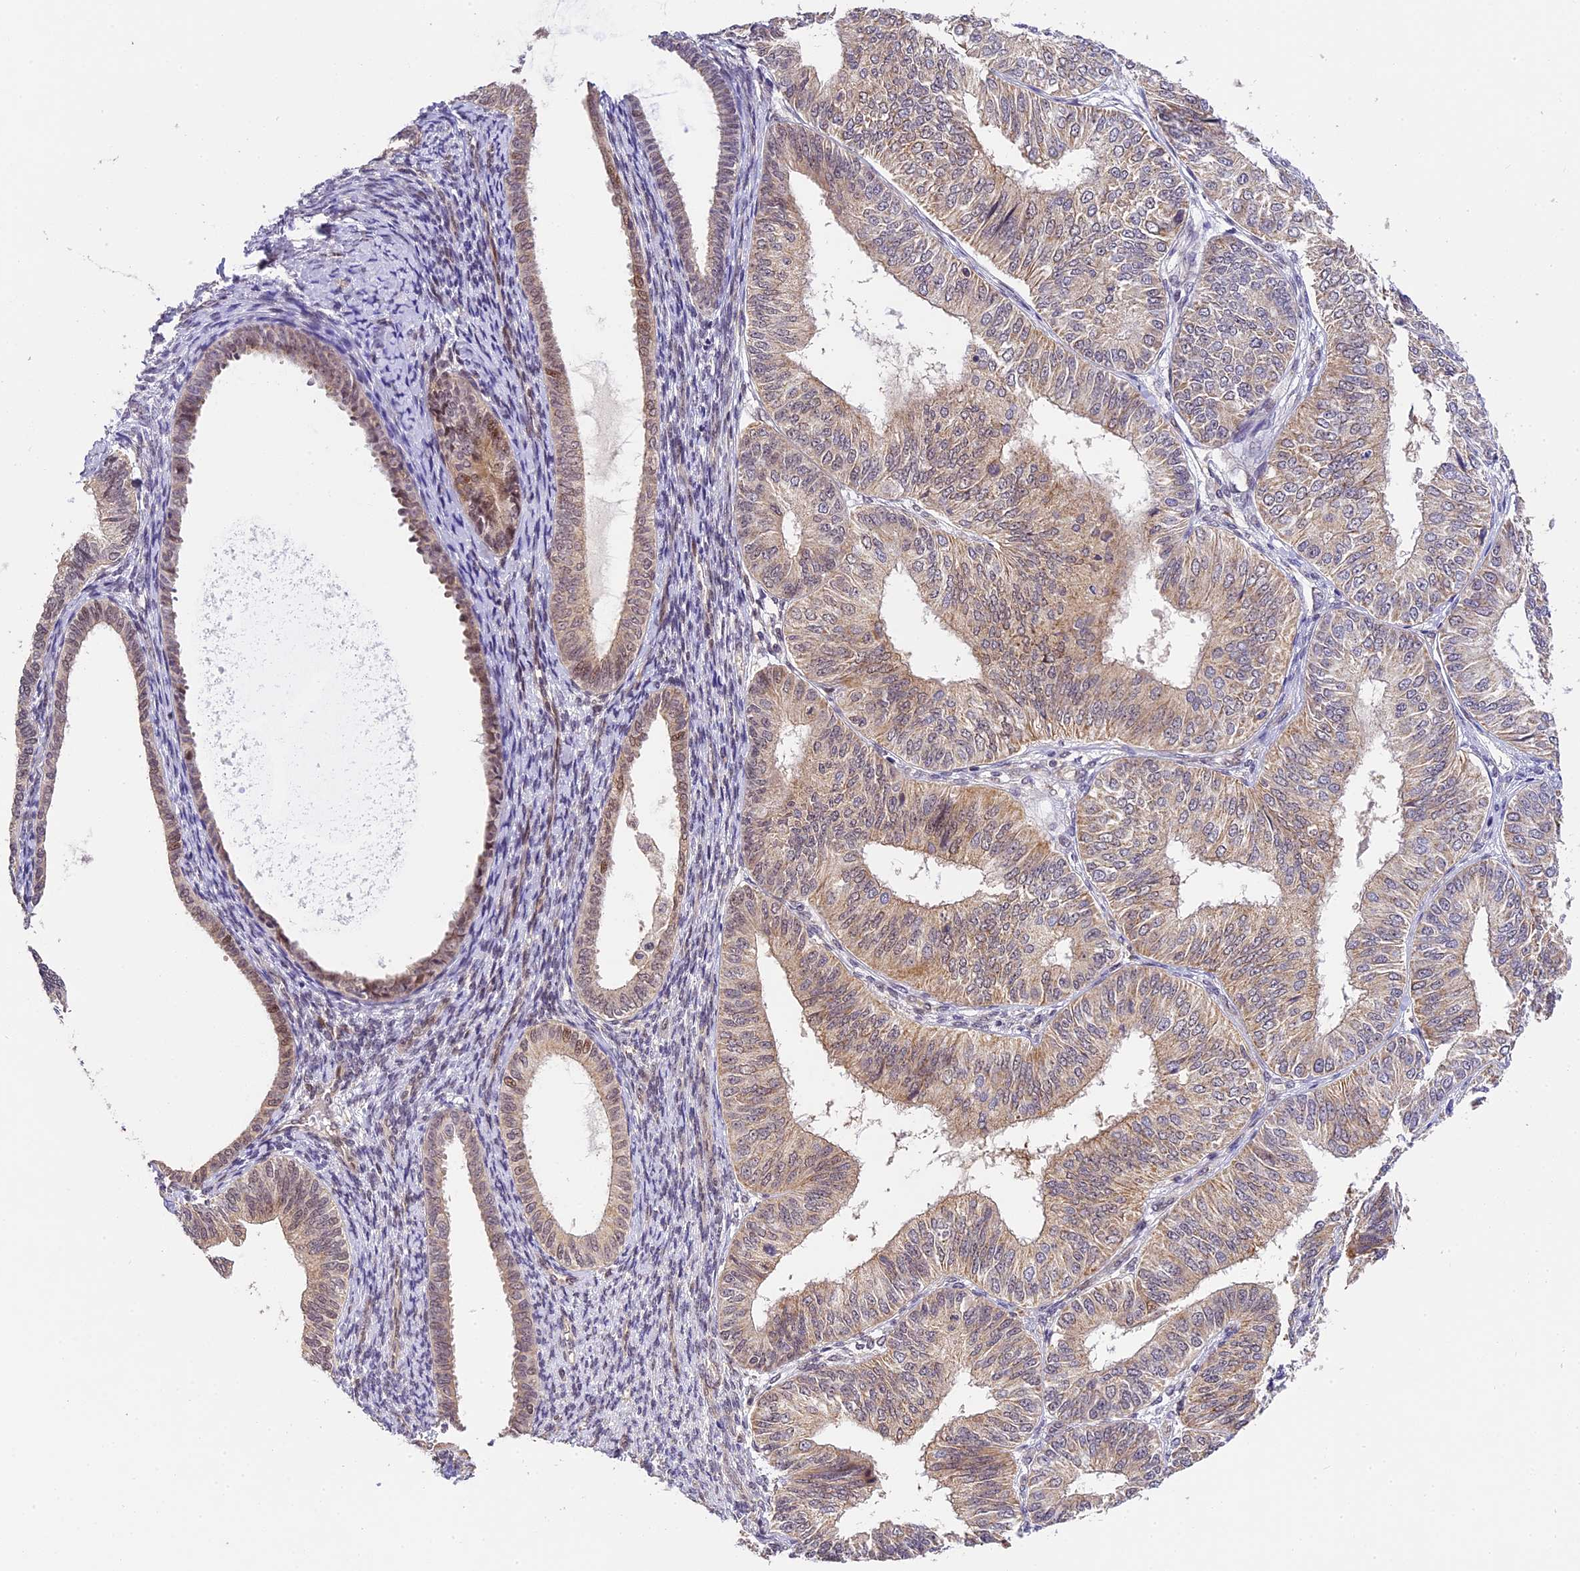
{"staining": {"intensity": "weak", "quantity": ">75%", "location": "cytoplasmic/membranous"}, "tissue": "endometrial cancer", "cell_type": "Tumor cells", "image_type": "cancer", "snomed": [{"axis": "morphology", "description": "Adenocarcinoma, NOS"}, {"axis": "topography", "description": "Endometrium"}], "caption": "Adenocarcinoma (endometrial) stained with DAB immunohistochemistry (IHC) exhibits low levels of weak cytoplasmic/membranous positivity in approximately >75% of tumor cells. (IHC, brightfield microscopy, high magnification).", "gene": "ZAR1L", "patient": {"sex": "female", "age": 58}}